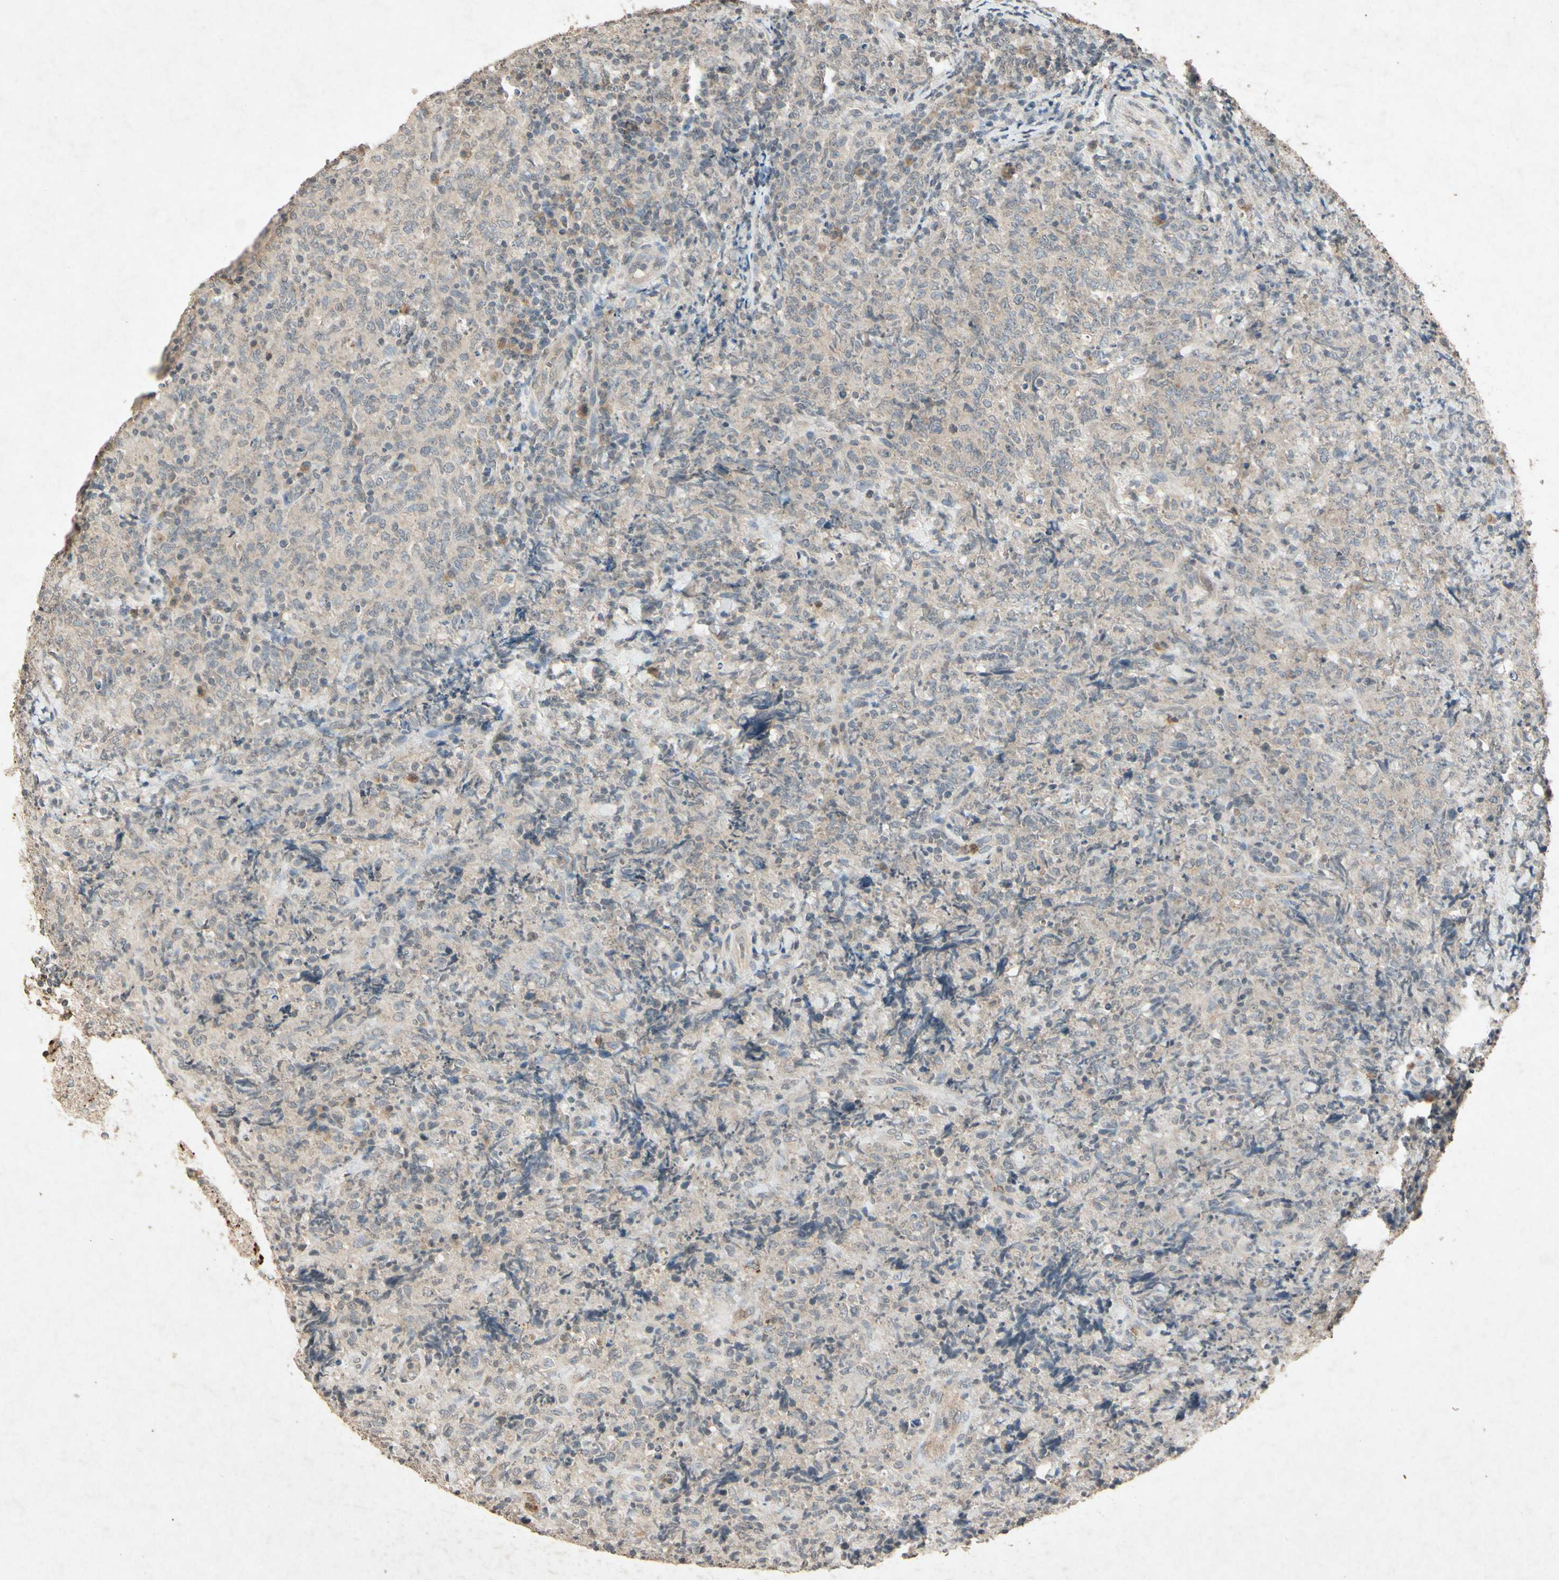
{"staining": {"intensity": "weak", "quantity": ">75%", "location": "cytoplasmic/membranous"}, "tissue": "lymphoma", "cell_type": "Tumor cells", "image_type": "cancer", "snomed": [{"axis": "morphology", "description": "Malignant lymphoma, non-Hodgkin's type, High grade"}, {"axis": "topography", "description": "Tonsil"}], "caption": "Protein expression analysis of malignant lymphoma, non-Hodgkin's type (high-grade) reveals weak cytoplasmic/membranous positivity in about >75% of tumor cells. Immunohistochemistry stains the protein of interest in brown and the nuclei are stained blue.", "gene": "MSRB1", "patient": {"sex": "female", "age": 36}}